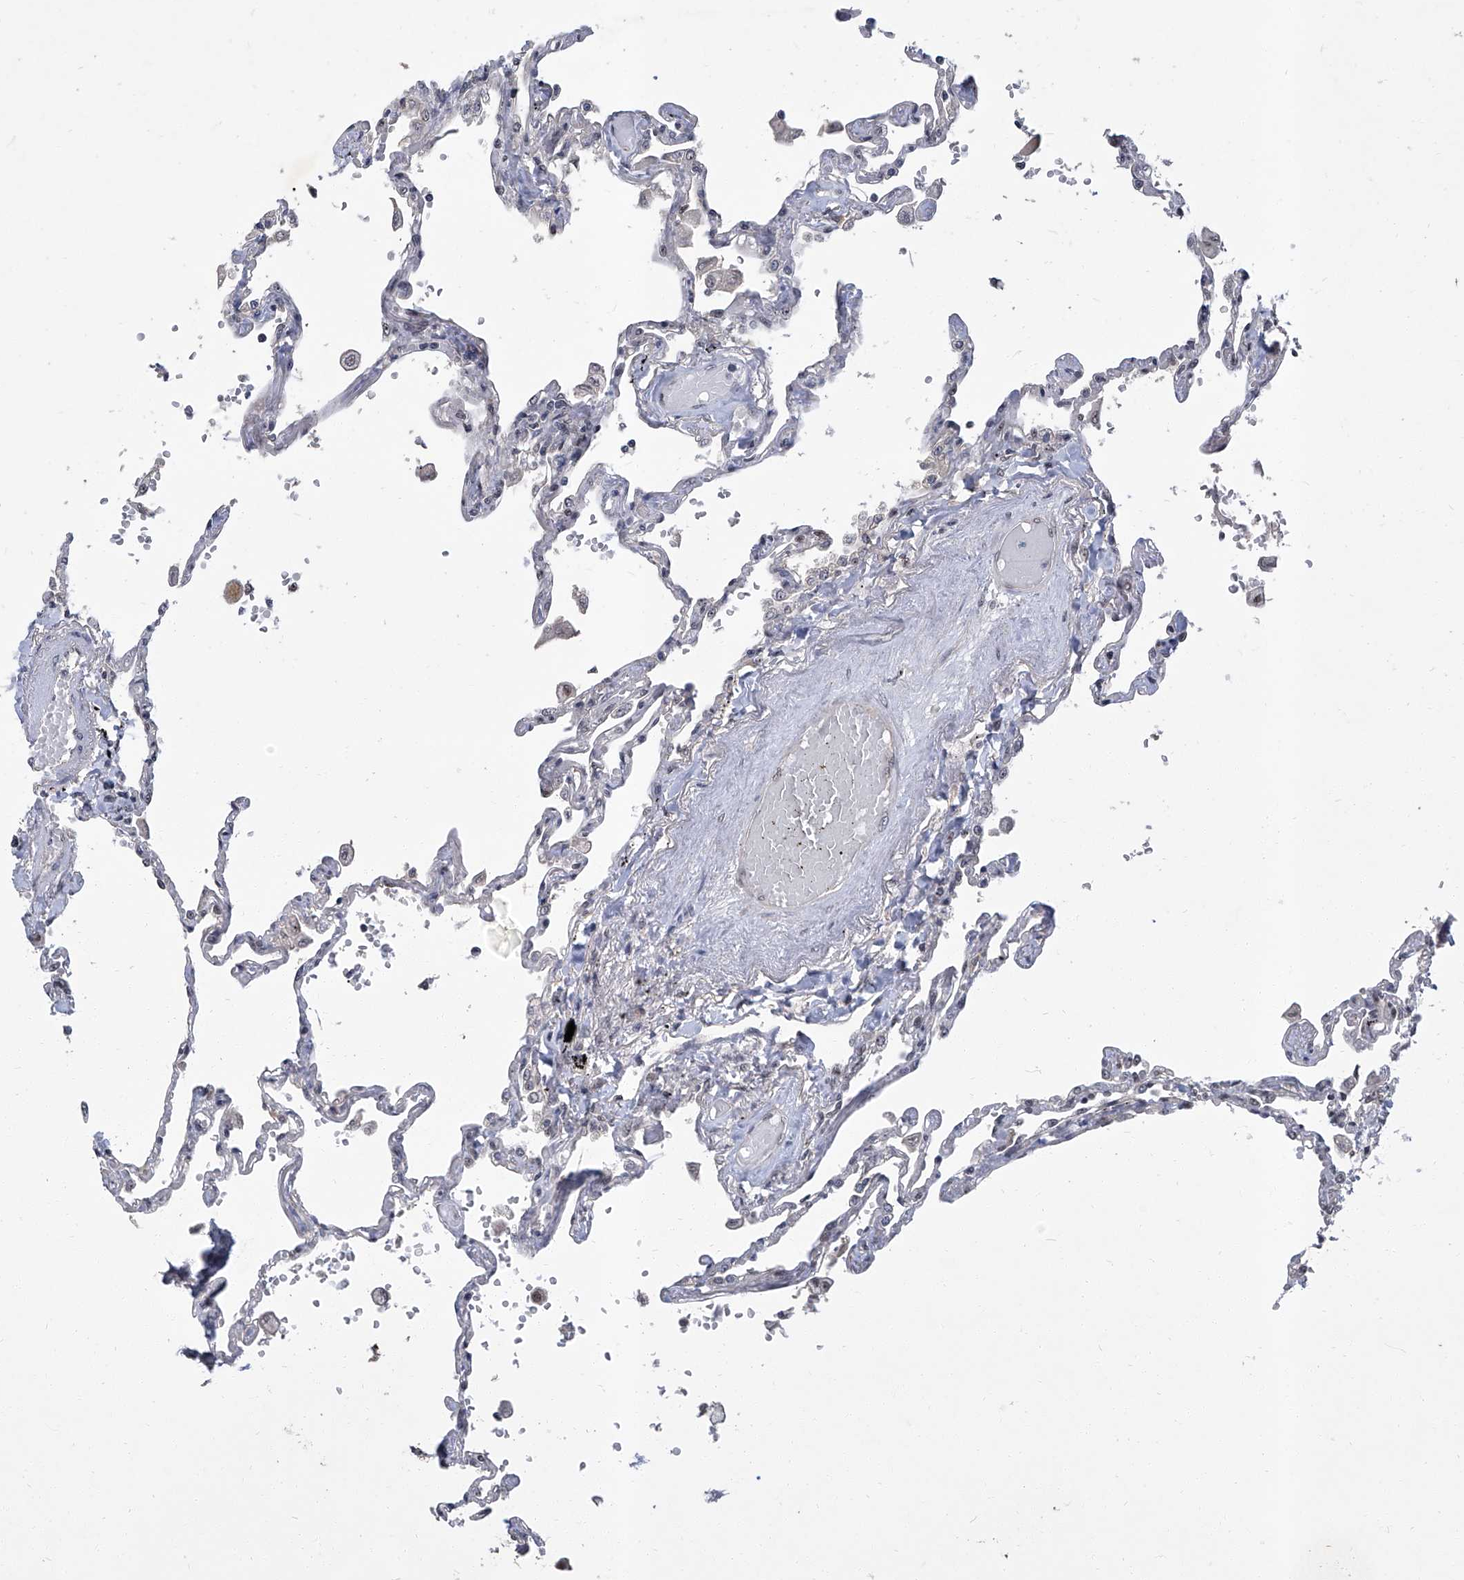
{"staining": {"intensity": "negative", "quantity": "none", "location": "none"}, "tissue": "lung", "cell_type": "Alveolar cells", "image_type": "normal", "snomed": [{"axis": "morphology", "description": "Normal tissue, NOS"}, {"axis": "topography", "description": "Lung"}], "caption": "There is no significant positivity in alveolar cells of lung. (DAB (3,3'-diaminobenzidine) immunohistochemistry with hematoxylin counter stain).", "gene": "CMTR1", "patient": {"sex": "female", "age": 67}}